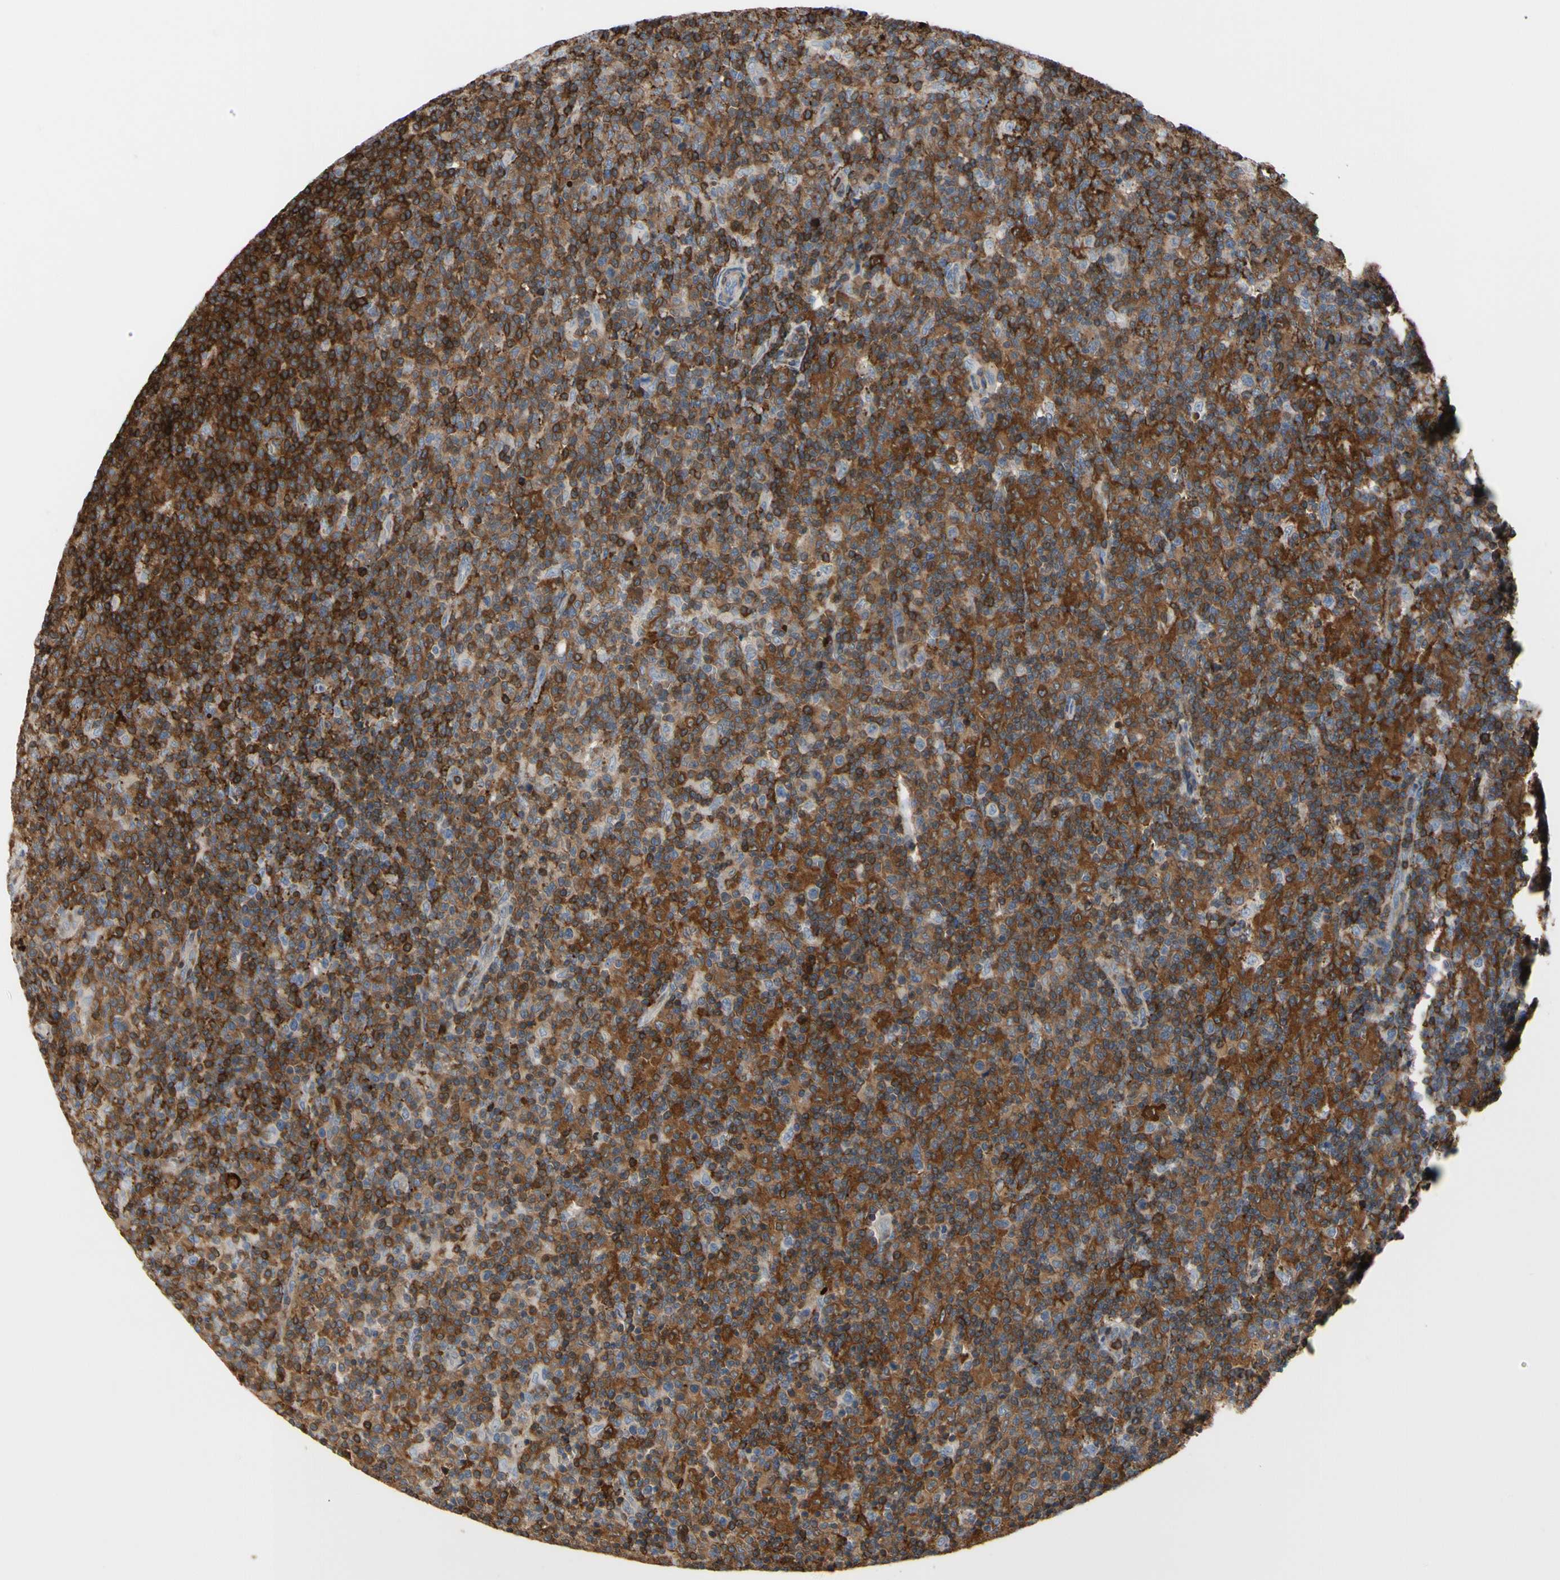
{"staining": {"intensity": "moderate", "quantity": ">75%", "location": "cytoplasmic/membranous"}, "tissue": "lymph node", "cell_type": "Germinal center cells", "image_type": "normal", "snomed": [{"axis": "morphology", "description": "Normal tissue, NOS"}, {"axis": "morphology", "description": "Inflammation, NOS"}, {"axis": "topography", "description": "Lymph node"}], "caption": "Immunohistochemical staining of unremarkable lymph node demonstrates medium levels of moderate cytoplasmic/membranous staining in about >75% of germinal center cells. The protein is stained brown, and the nuclei are stained in blue (DAB IHC with brightfield microscopy, high magnification).", "gene": "ANXA6", "patient": {"sex": "male", "age": 55}}